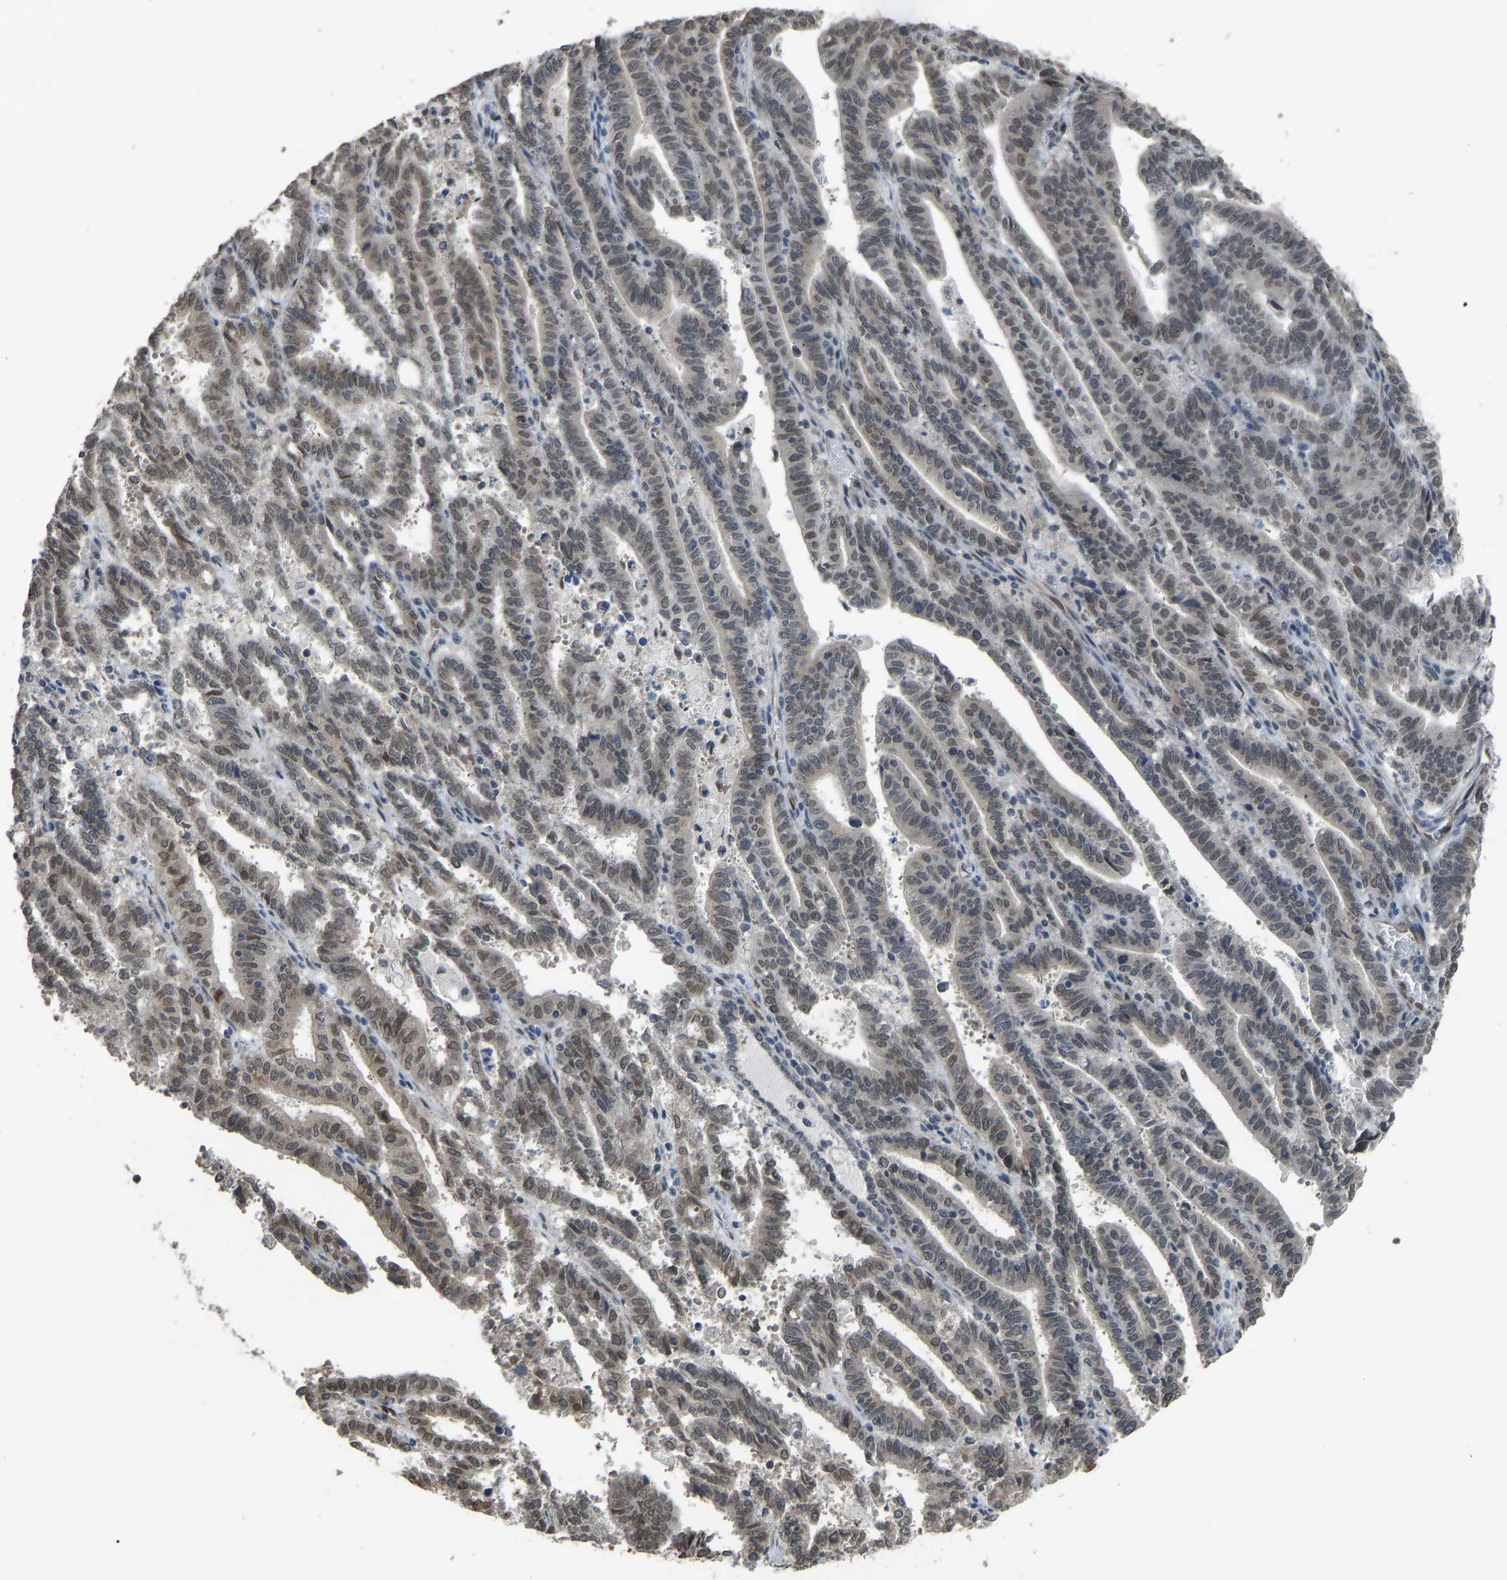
{"staining": {"intensity": "weak", "quantity": "25%-75%", "location": "nuclear"}, "tissue": "endometrial cancer", "cell_type": "Tumor cells", "image_type": "cancer", "snomed": [{"axis": "morphology", "description": "Adenocarcinoma, NOS"}, {"axis": "topography", "description": "Uterus"}], "caption": "This image demonstrates immunohistochemistry staining of endometrial adenocarcinoma, with low weak nuclear expression in about 25%-75% of tumor cells.", "gene": "KPNA6", "patient": {"sex": "female", "age": 83}}